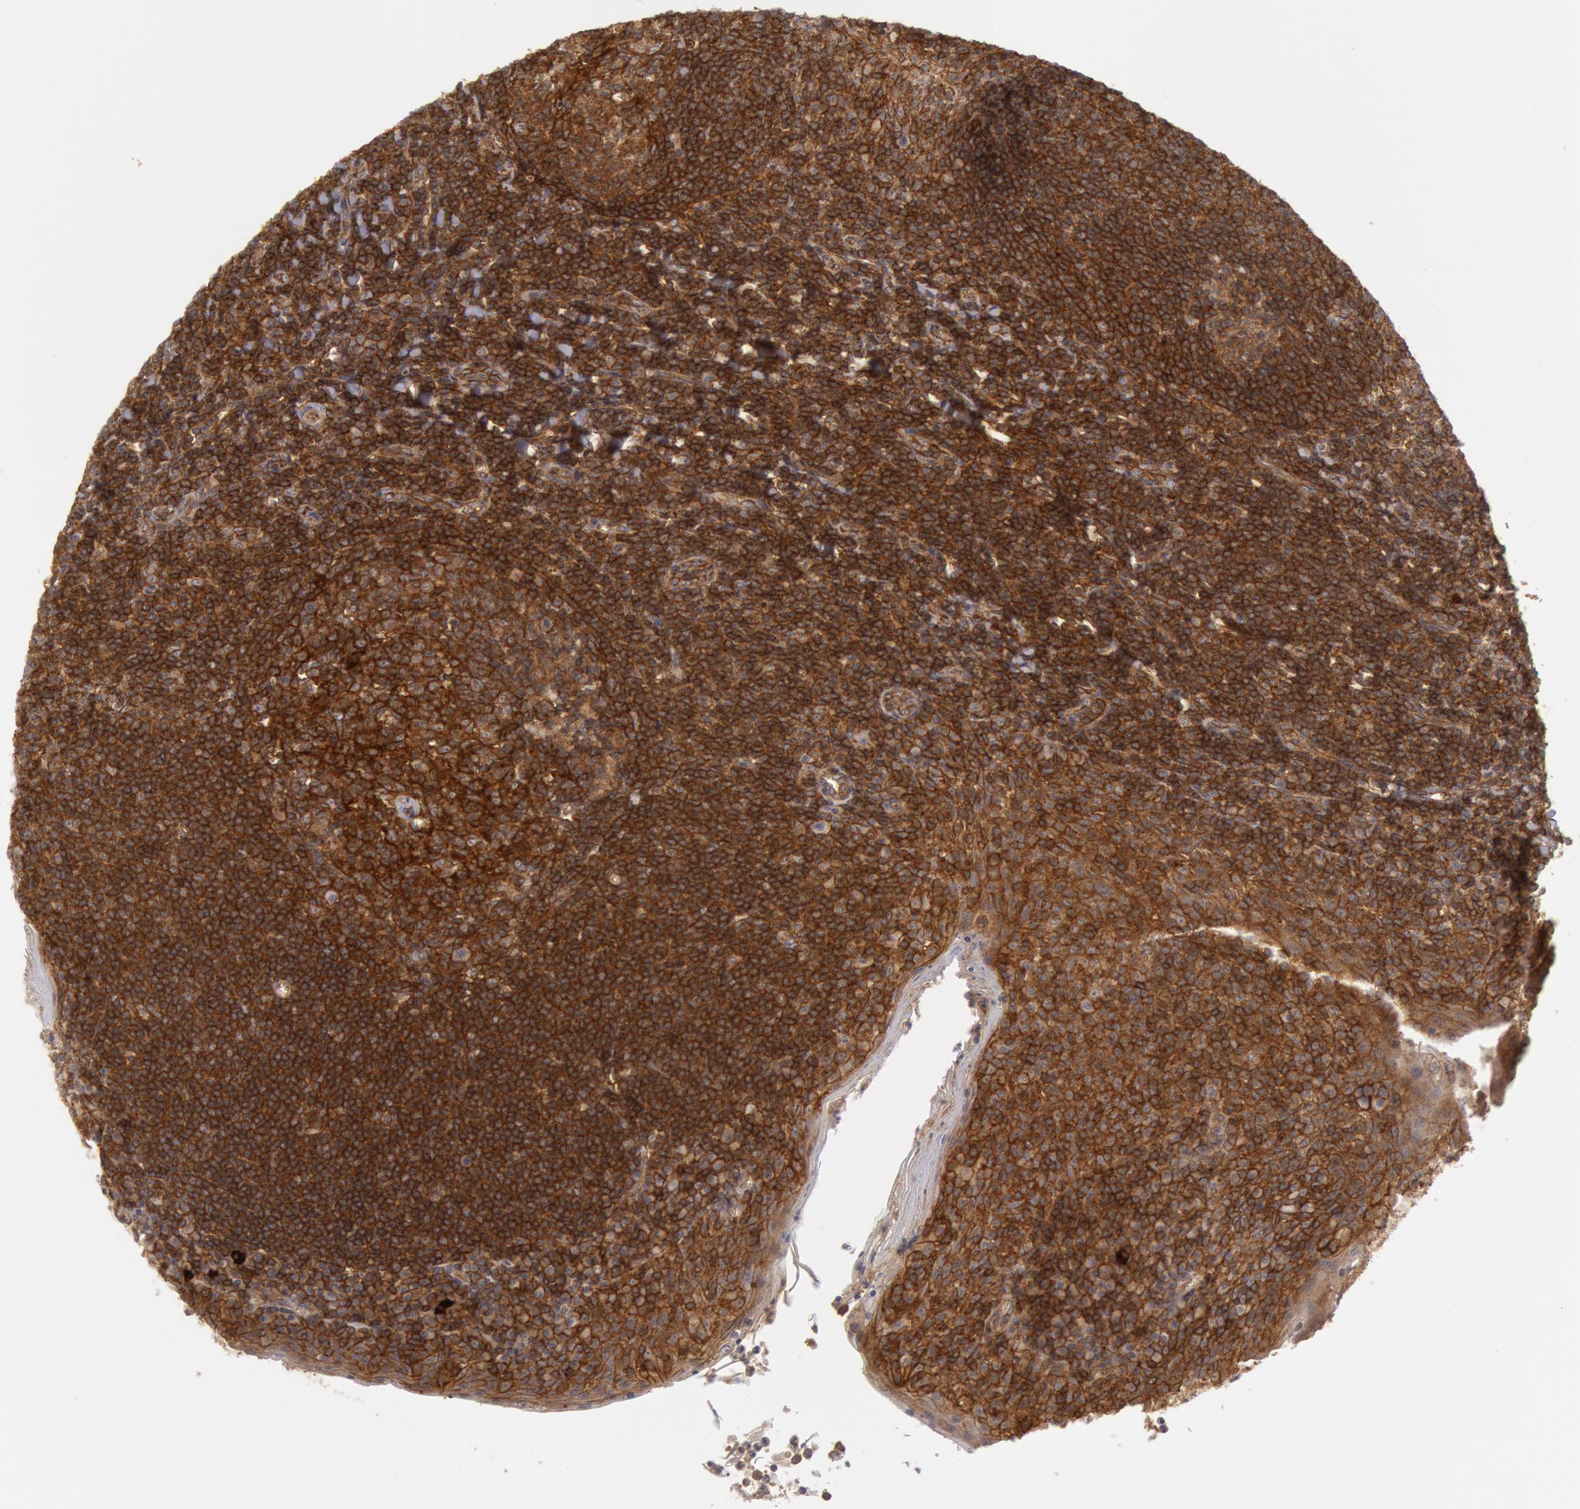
{"staining": {"intensity": "strong", "quantity": ">75%", "location": "cytoplasmic/membranous"}, "tissue": "tonsil", "cell_type": "Germinal center cells", "image_type": "normal", "snomed": [{"axis": "morphology", "description": "Normal tissue, NOS"}, {"axis": "topography", "description": "Tonsil"}], "caption": "Strong cytoplasmic/membranous protein positivity is seen in approximately >75% of germinal center cells in tonsil. (brown staining indicates protein expression, while blue staining denotes nuclei).", "gene": "STX4", "patient": {"sex": "male", "age": 31}}